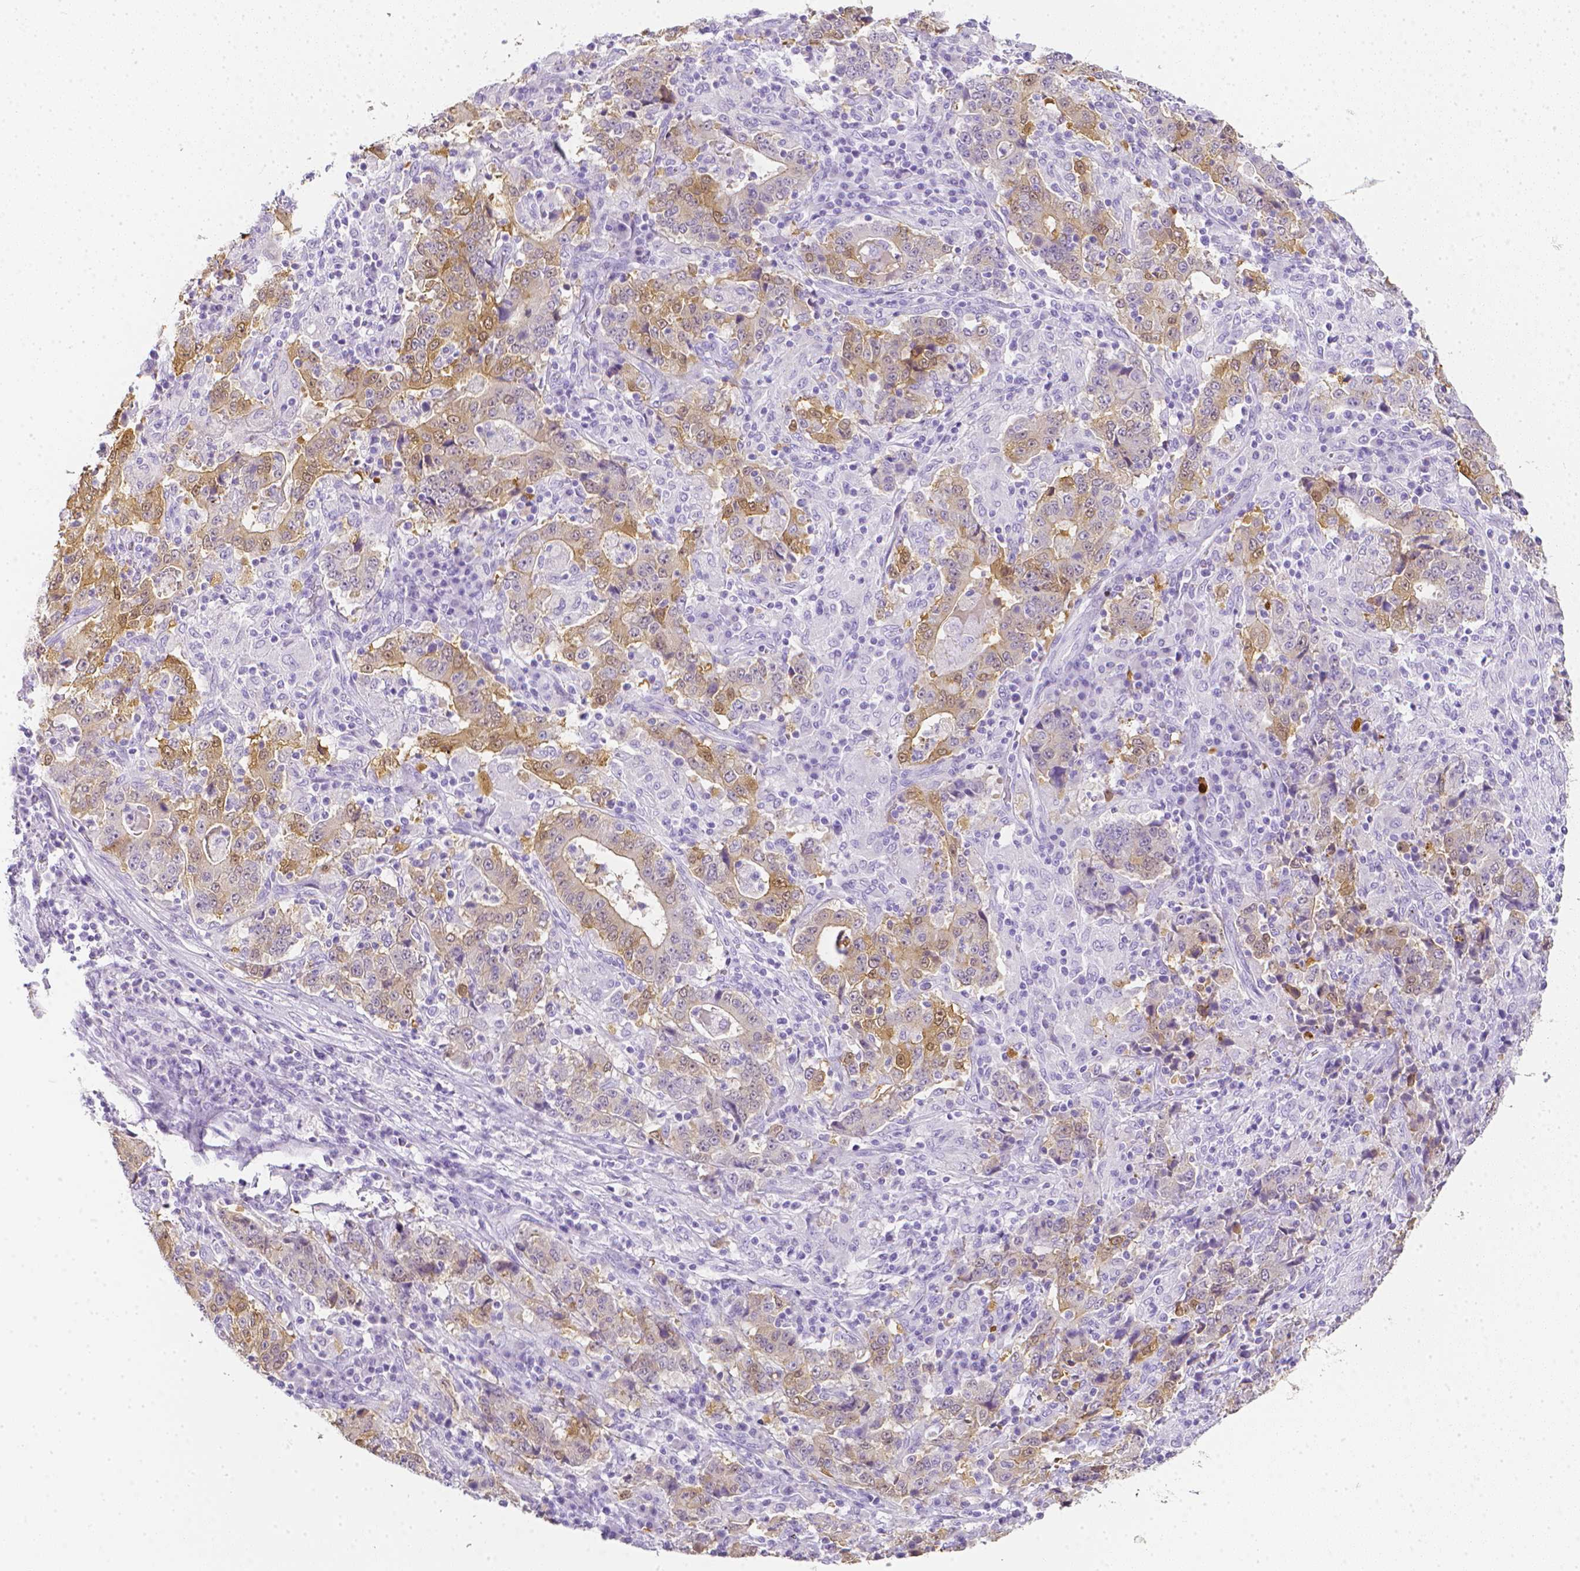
{"staining": {"intensity": "weak", "quantity": "25%-75%", "location": "cytoplasmic/membranous,nuclear"}, "tissue": "stomach cancer", "cell_type": "Tumor cells", "image_type": "cancer", "snomed": [{"axis": "morphology", "description": "Normal tissue, NOS"}, {"axis": "morphology", "description": "Adenocarcinoma, NOS"}, {"axis": "topography", "description": "Stomach, upper"}, {"axis": "topography", "description": "Stomach"}], "caption": "Weak cytoplasmic/membranous and nuclear protein expression is appreciated in about 25%-75% of tumor cells in adenocarcinoma (stomach). (IHC, brightfield microscopy, high magnification).", "gene": "LGALS4", "patient": {"sex": "male", "age": 59}}